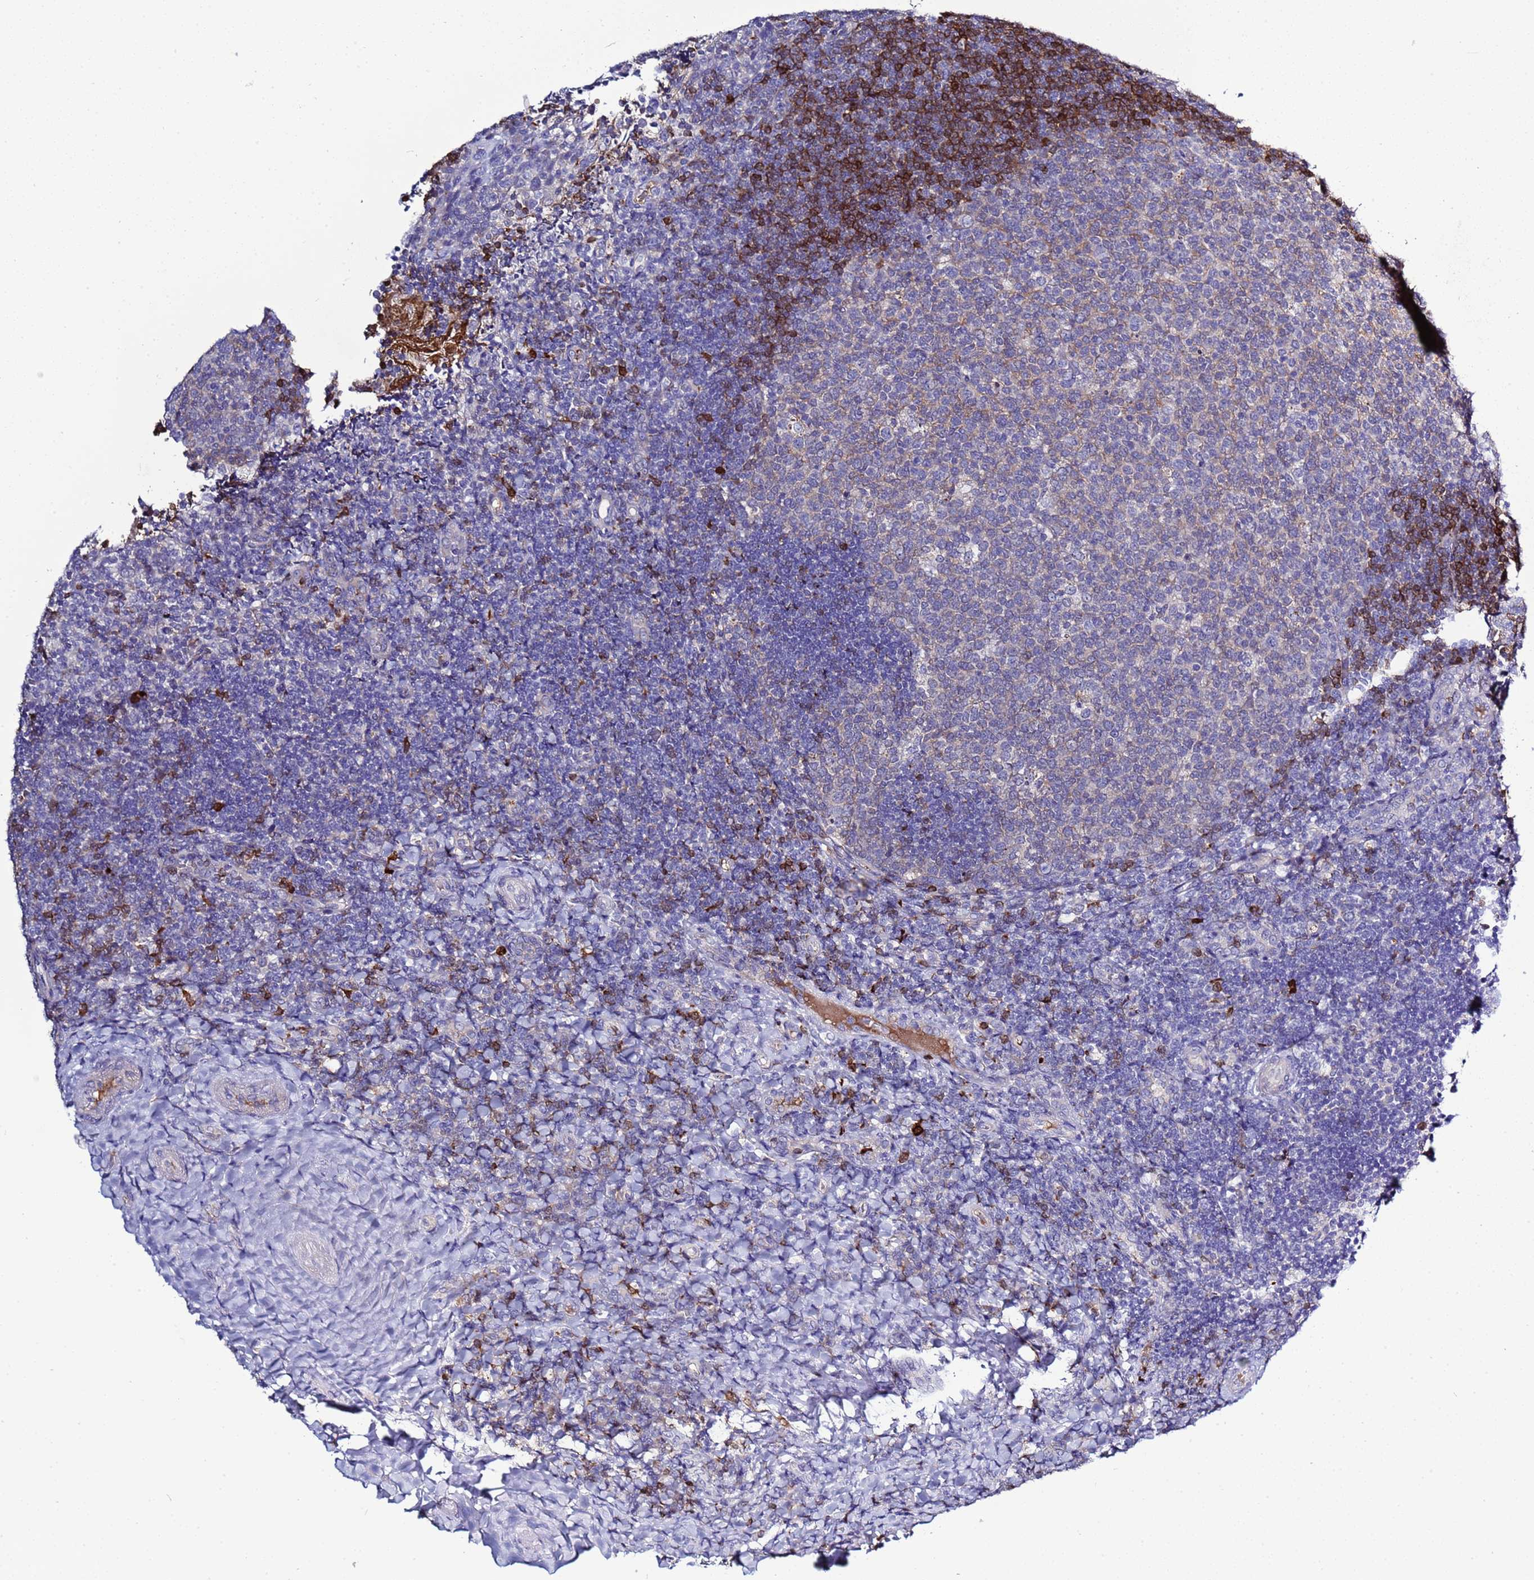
{"staining": {"intensity": "negative", "quantity": "none", "location": "none"}, "tissue": "tonsil", "cell_type": "Germinal center cells", "image_type": "normal", "snomed": [{"axis": "morphology", "description": "Normal tissue, NOS"}, {"axis": "topography", "description": "Tonsil"}], "caption": "Photomicrograph shows no protein staining in germinal center cells of unremarkable tonsil.", "gene": "C4orf46", "patient": {"sex": "female", "age": 10}}